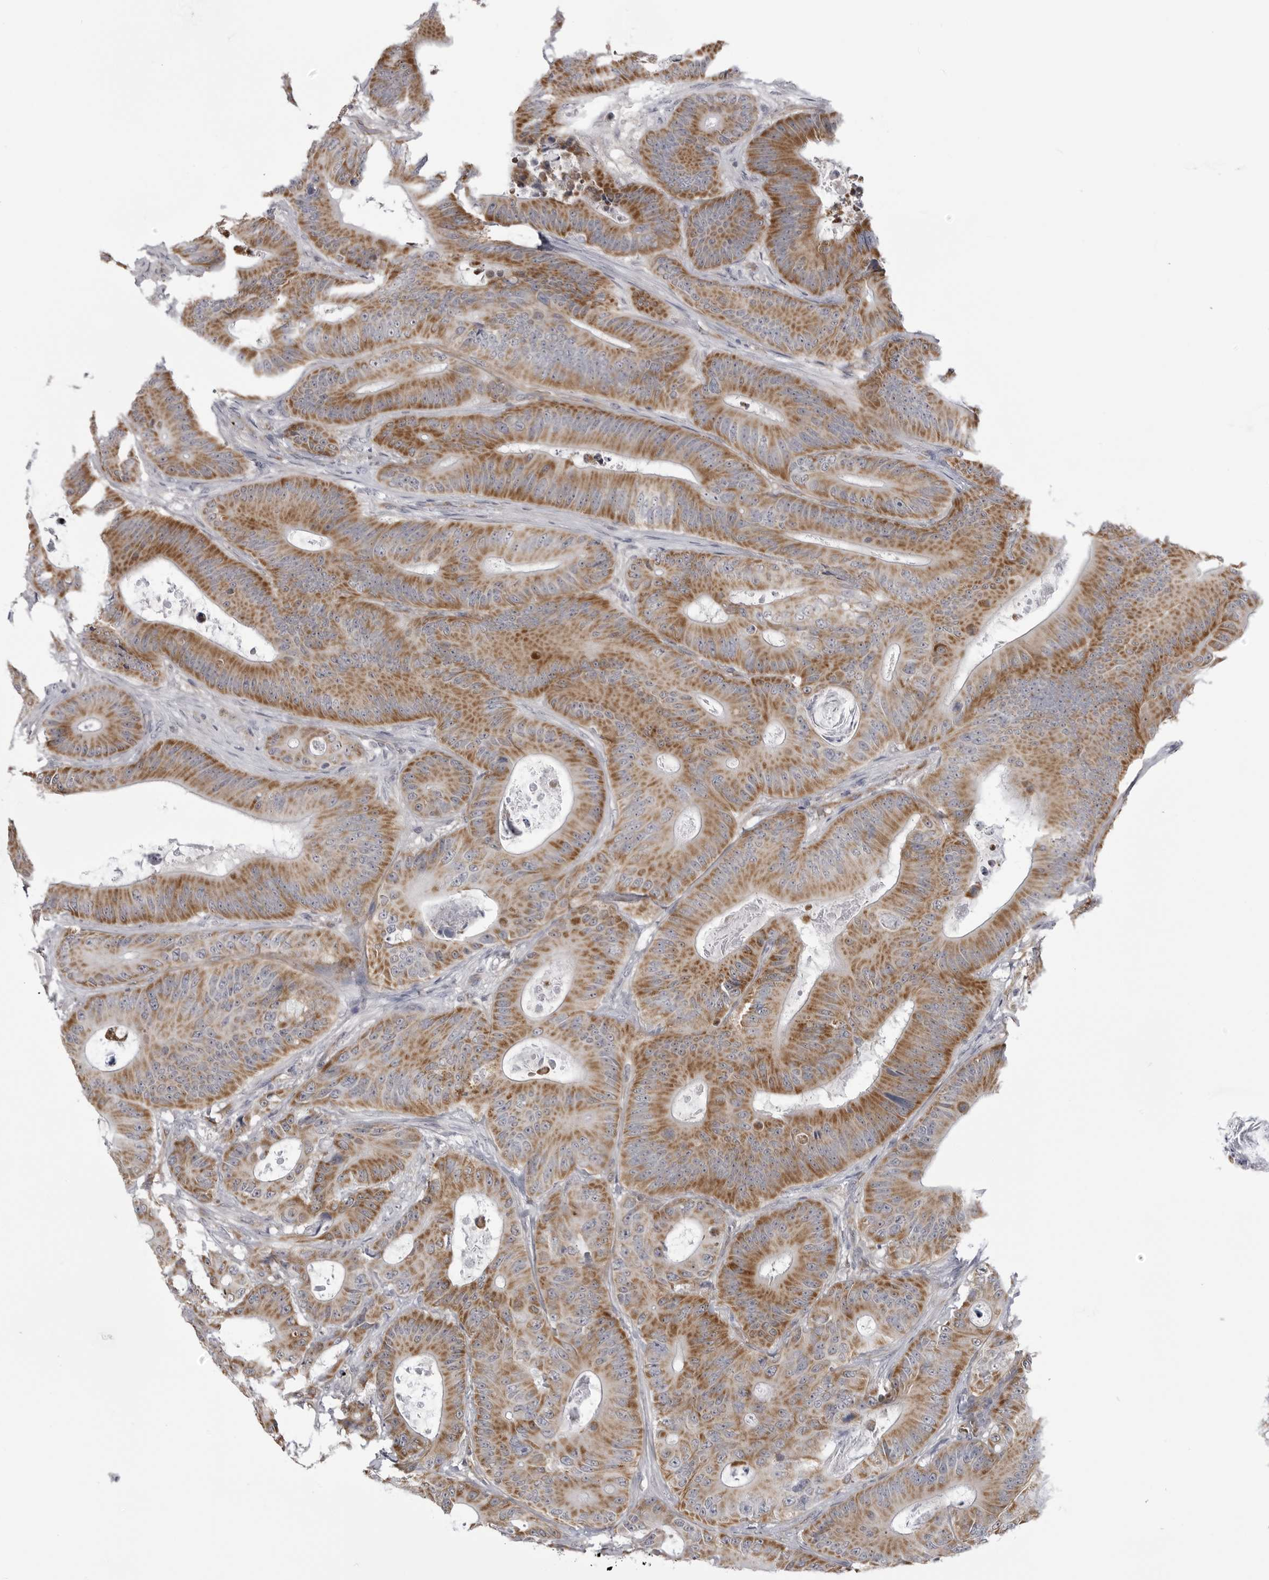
{"staining": {"intensity": "moderate", "quantity": ">75%", "location": "cytoplasmic/membranous"}, "tissue": "colorectal cancer", "cell_type": "Tumor cells", "image_type": "cancer", "snomed": [{"axis": "morphology", "description": "Adenocarcinoma, NOS"}, {"axis": "topography", "description": "Colon"}], "caption": "Human adenocarcinoma (colorectal) stained for a protein (brown) reveals moderate cytoplasmic/membranous positive staining in approximately >75% of tumor cells.", "gene": "FH", "patient": {"sex": "male", "age": 83}}